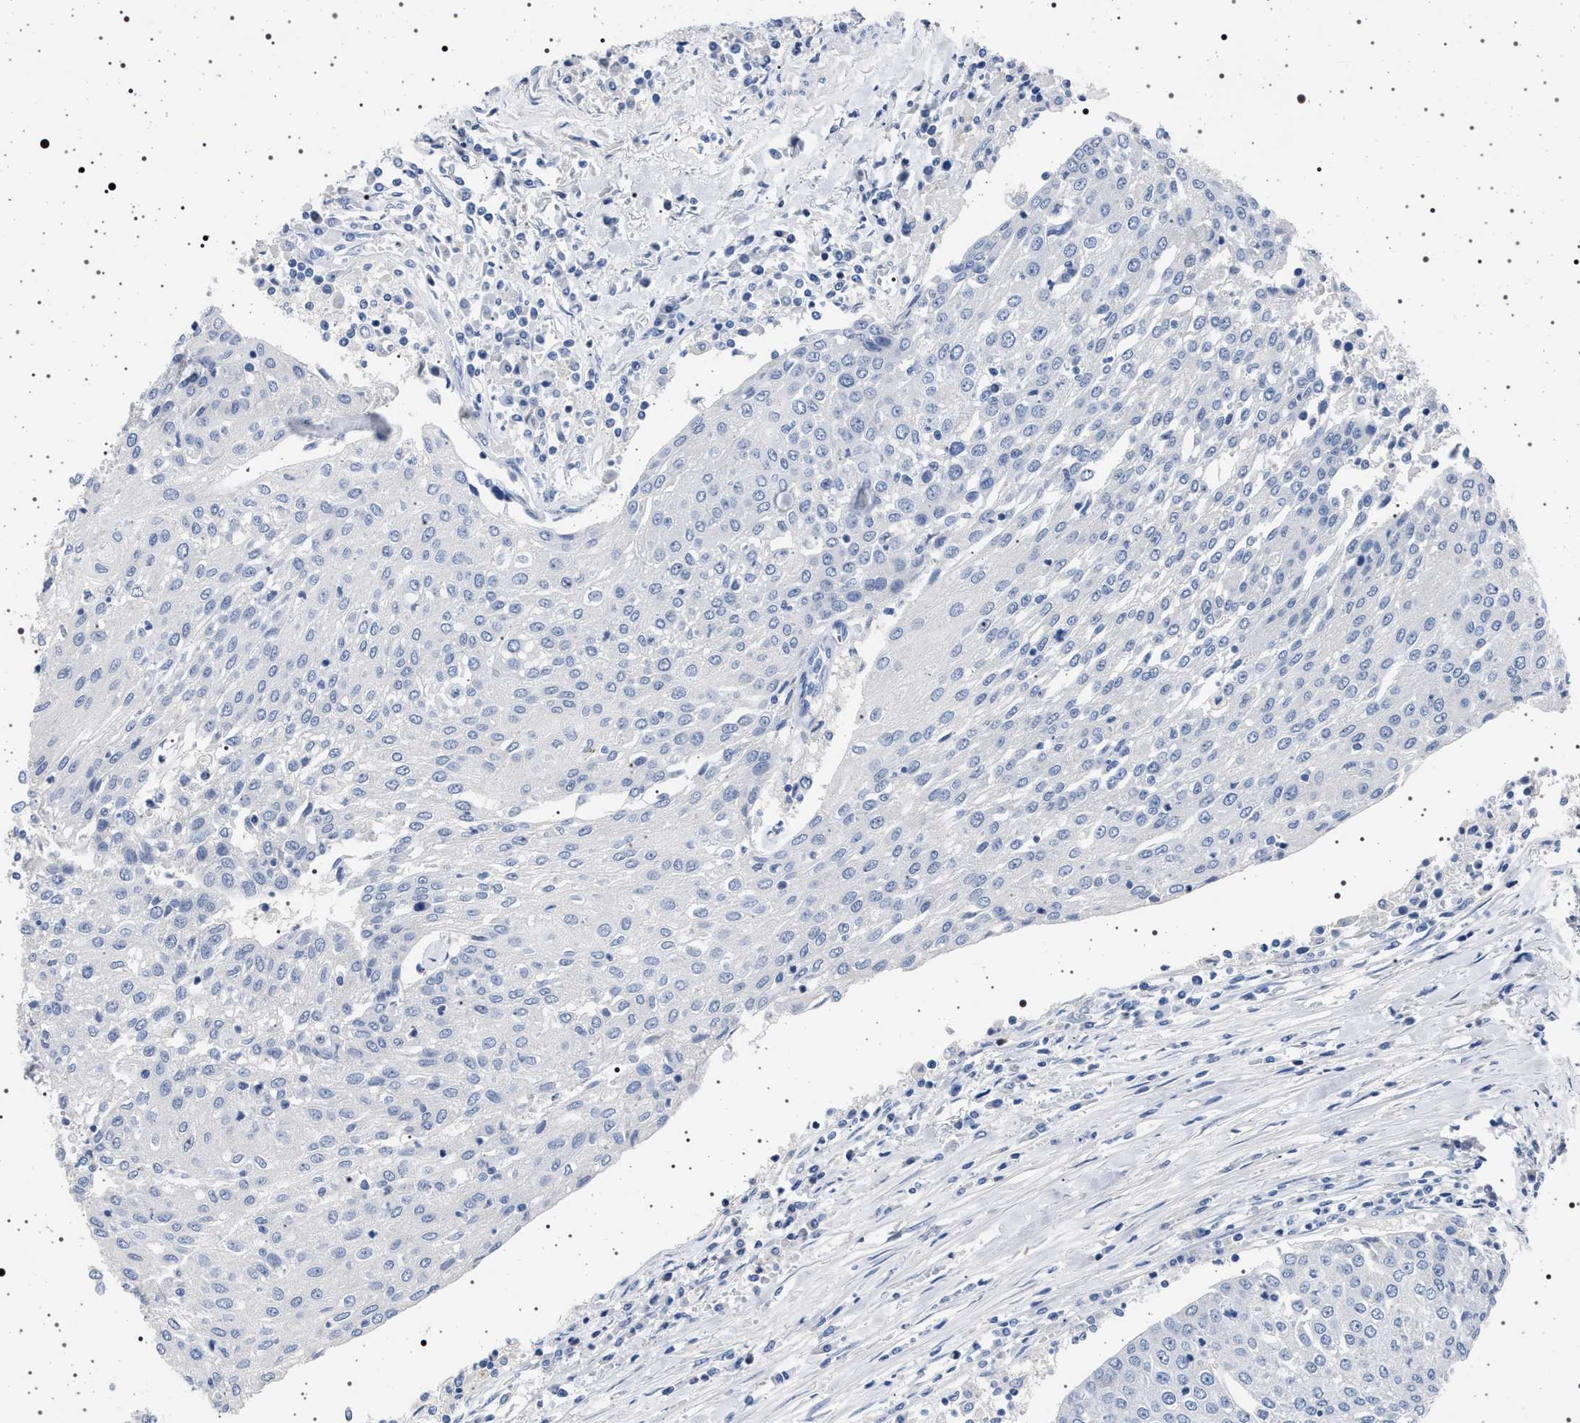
{"staining": {"intensity": "negative", "quantity": "none", "location": "none"}, "tissue": "urothelial cancer", "cell_type": "Tumor cells", "image_type": "cancer", "snomed": [{"axis": "morphology", "description": "Urothelial carcinoma, High grade"}, {"axis": "topography", "description": "Urinary bladder"}], "caption": "Tumor cells show no significant expression in high-grade urothelial carcinoma.", "gene": "NAT9", "patient": {"sex": "female", "age": 85}}